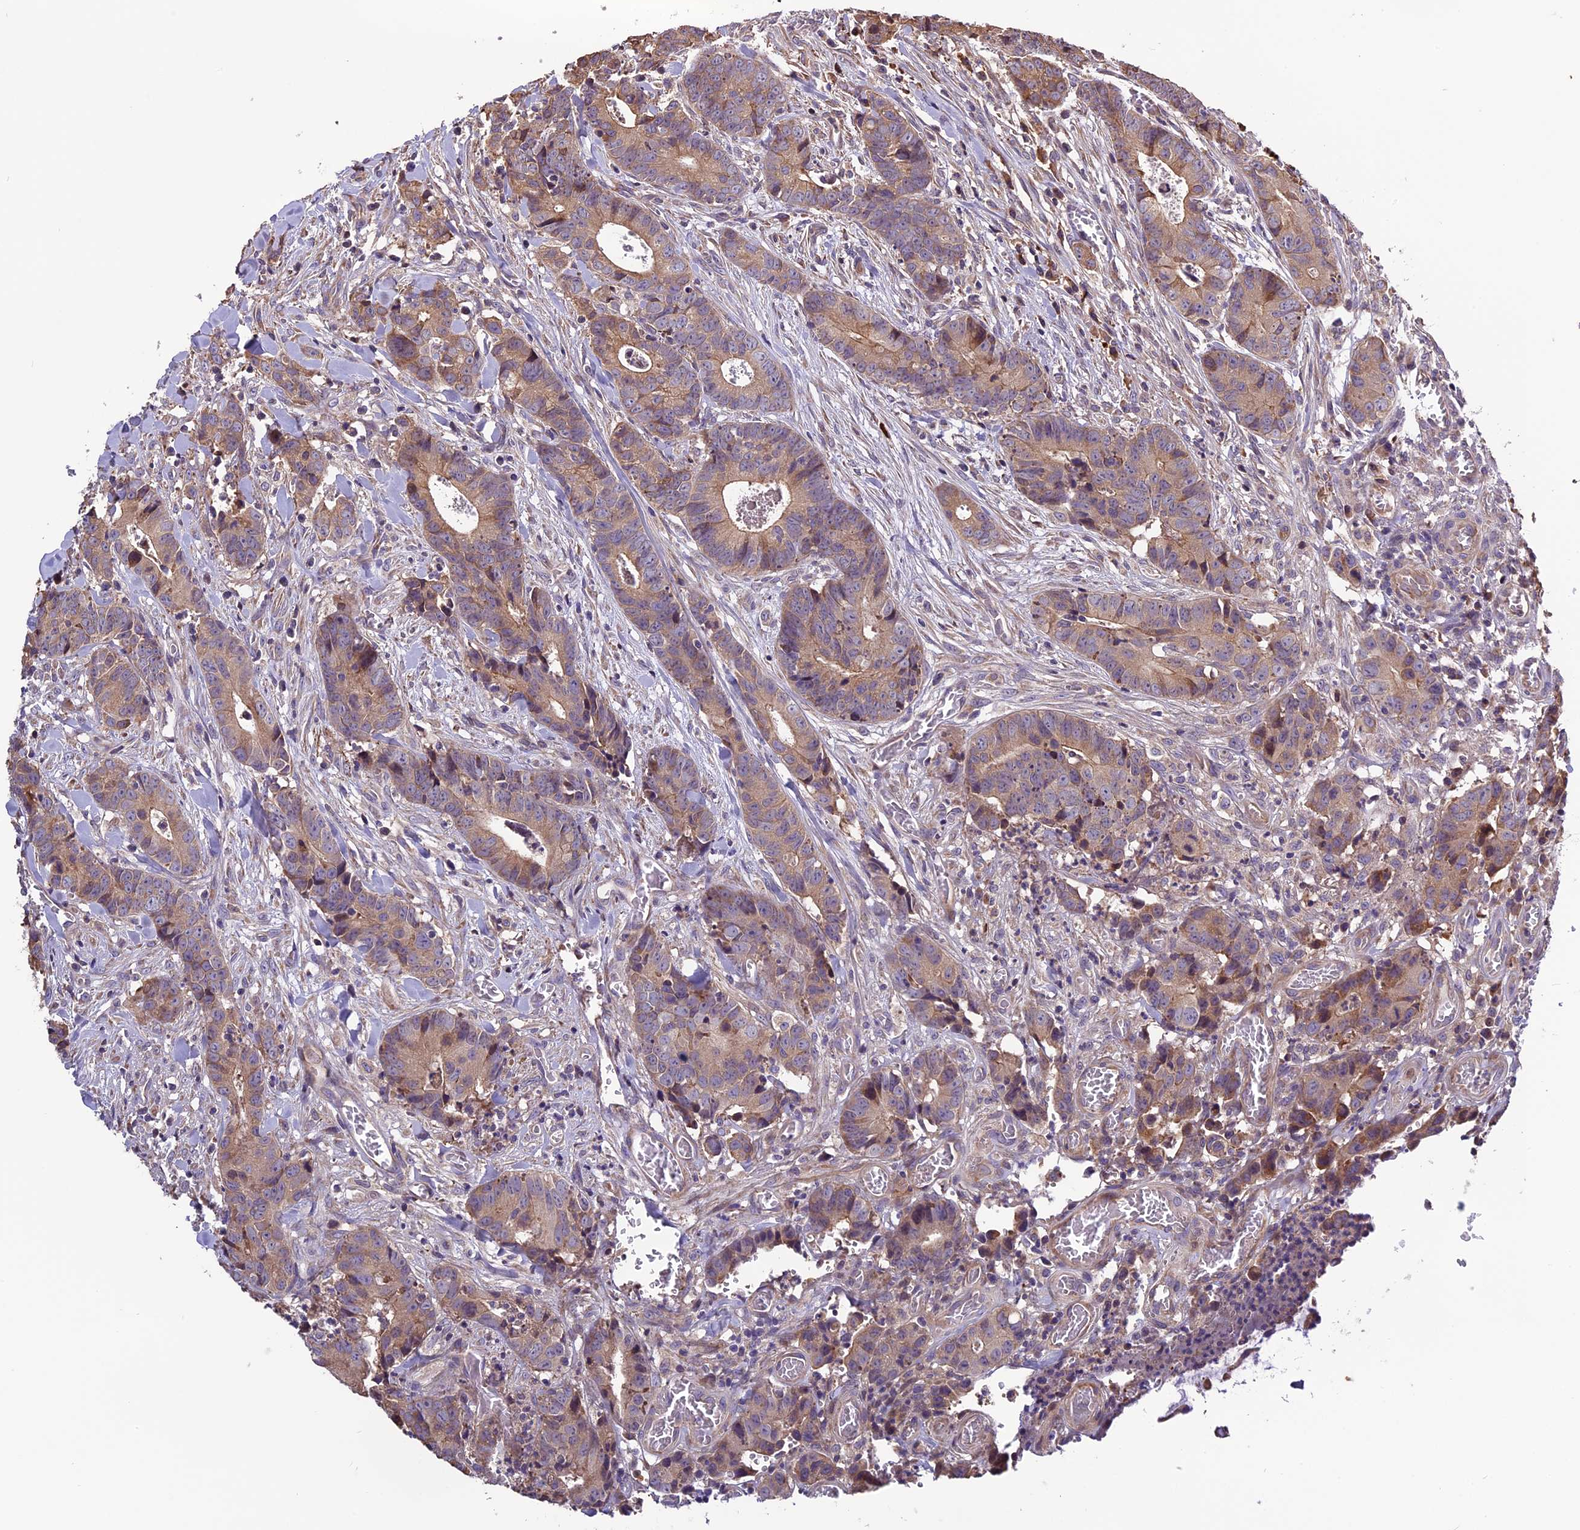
{"staining": {"intensity": "moderate", "quantity": ">75%", "location": "cytoplasmic/membranous"}, "tissue": "colorectal cancer", "cell_type": "Tumor cells", "image_type": "cancer", "snomed": [{"axis": "morphology", "description": "Adenocarcinoma, NOS"}, {"axis": "topography", "description": "Colon"}], "caption": "Immunohistochemical staining of adenocarcinoma (colorectal) exhibits moderate cytoplasmic/membranous protein positivity in about >75% of tumor cells. Using DAB (3,3'-diaminobenzidine) (brown) and hematoxylin (blue) stains, captured at high magnification using brightfield microscopy.", "gene": "ABCC10", "patient": {"sex": "female", "age": 57}}